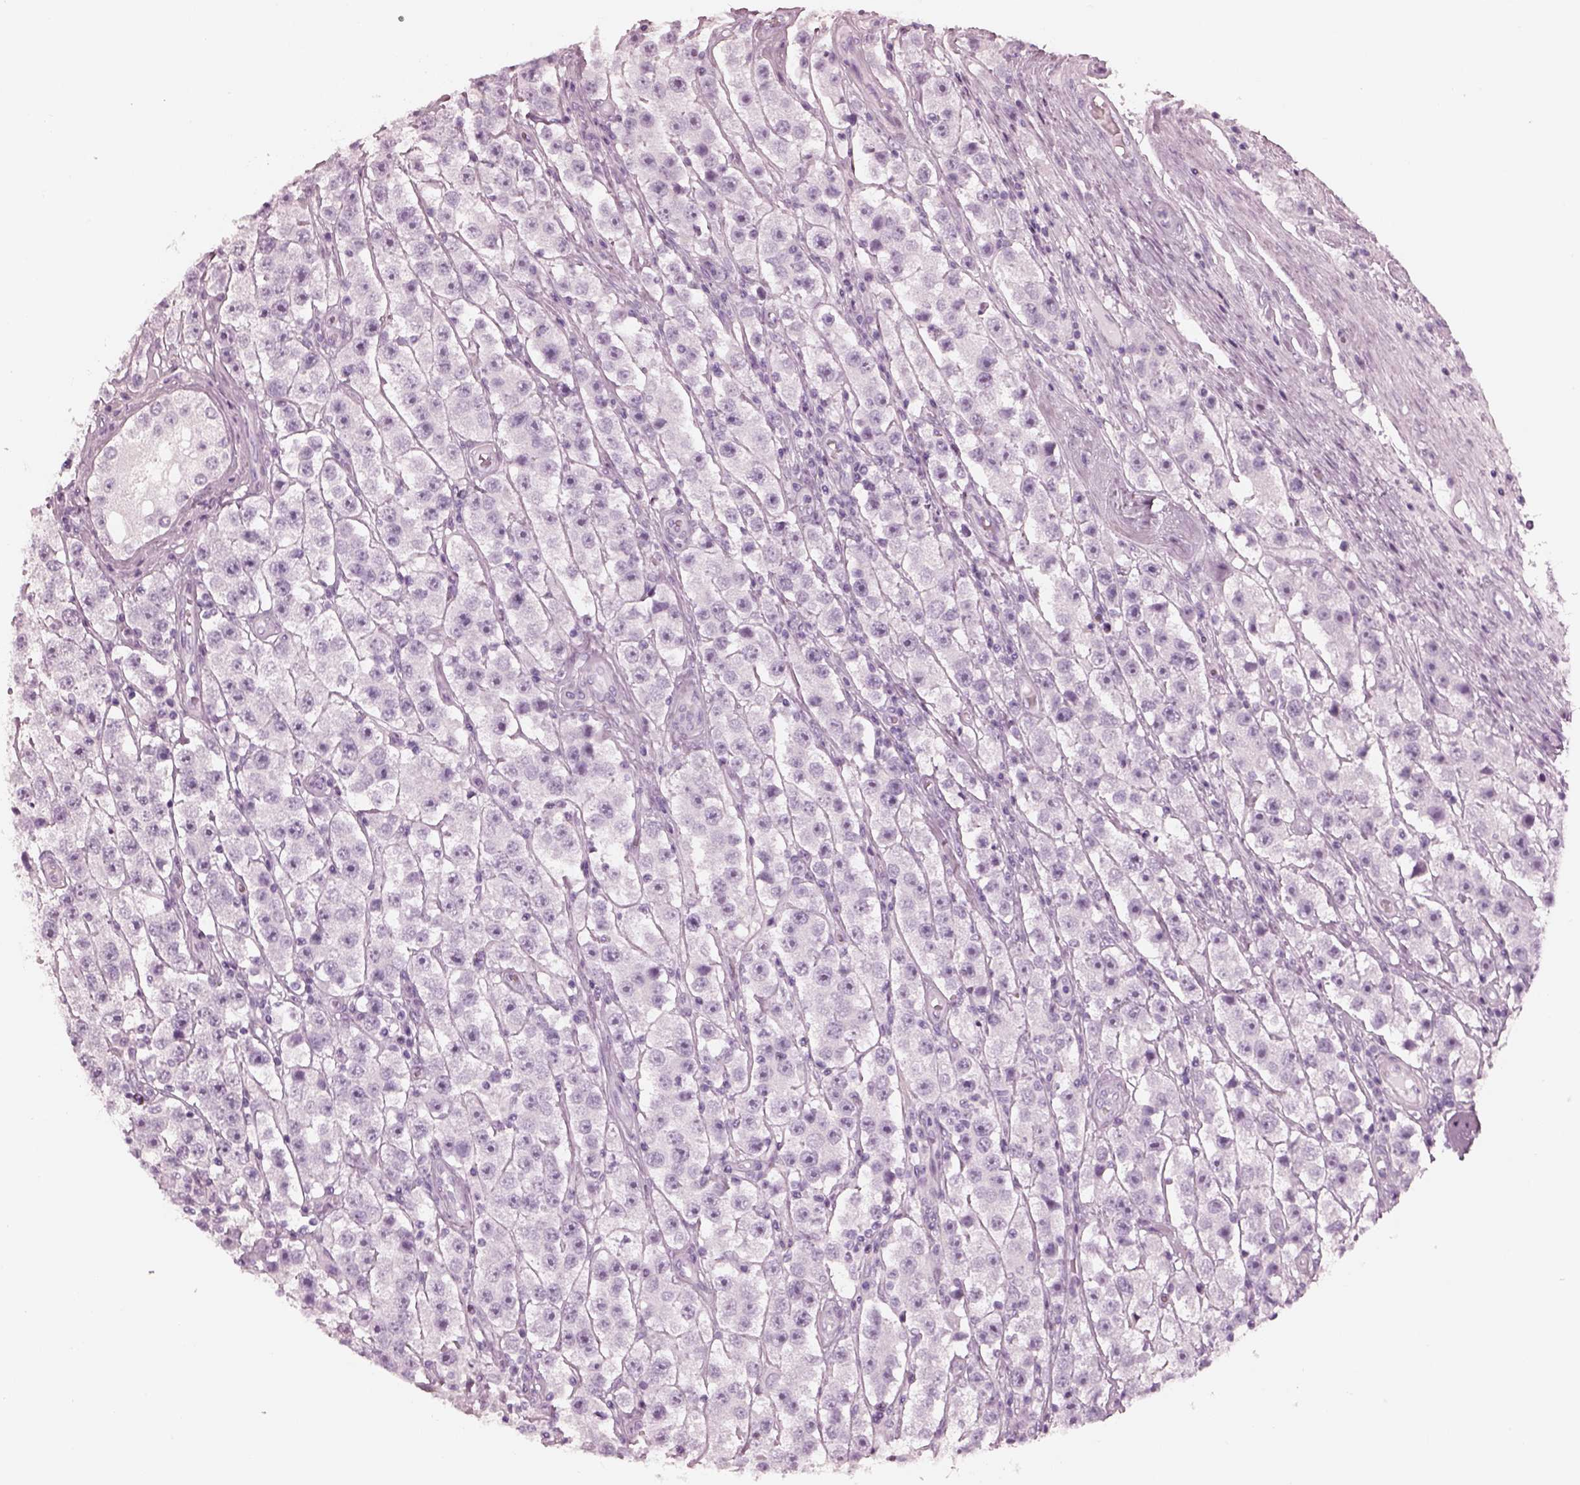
{"staining": {"intensity": "negative", "quantity": "none", "location": "none"}, "tissue": "testis cancer", "cell_type": "Tumor cells", "image_type": "cancer", "snomed": [{"axis": "morphology", "description": "Seminoma, NOS"}, {"axis": "topography", "description": "Testis"}], "caption": "High magnification brightfield microscopy of seminoma (testis) stained with DAB (3,3'-diaminobenzidine) (brown) and counterstained with hematoxylin (blue): tumor cells show no significant positivity.", "gene": "OPN4", "patient": {"sex": "male", "age": 45}}